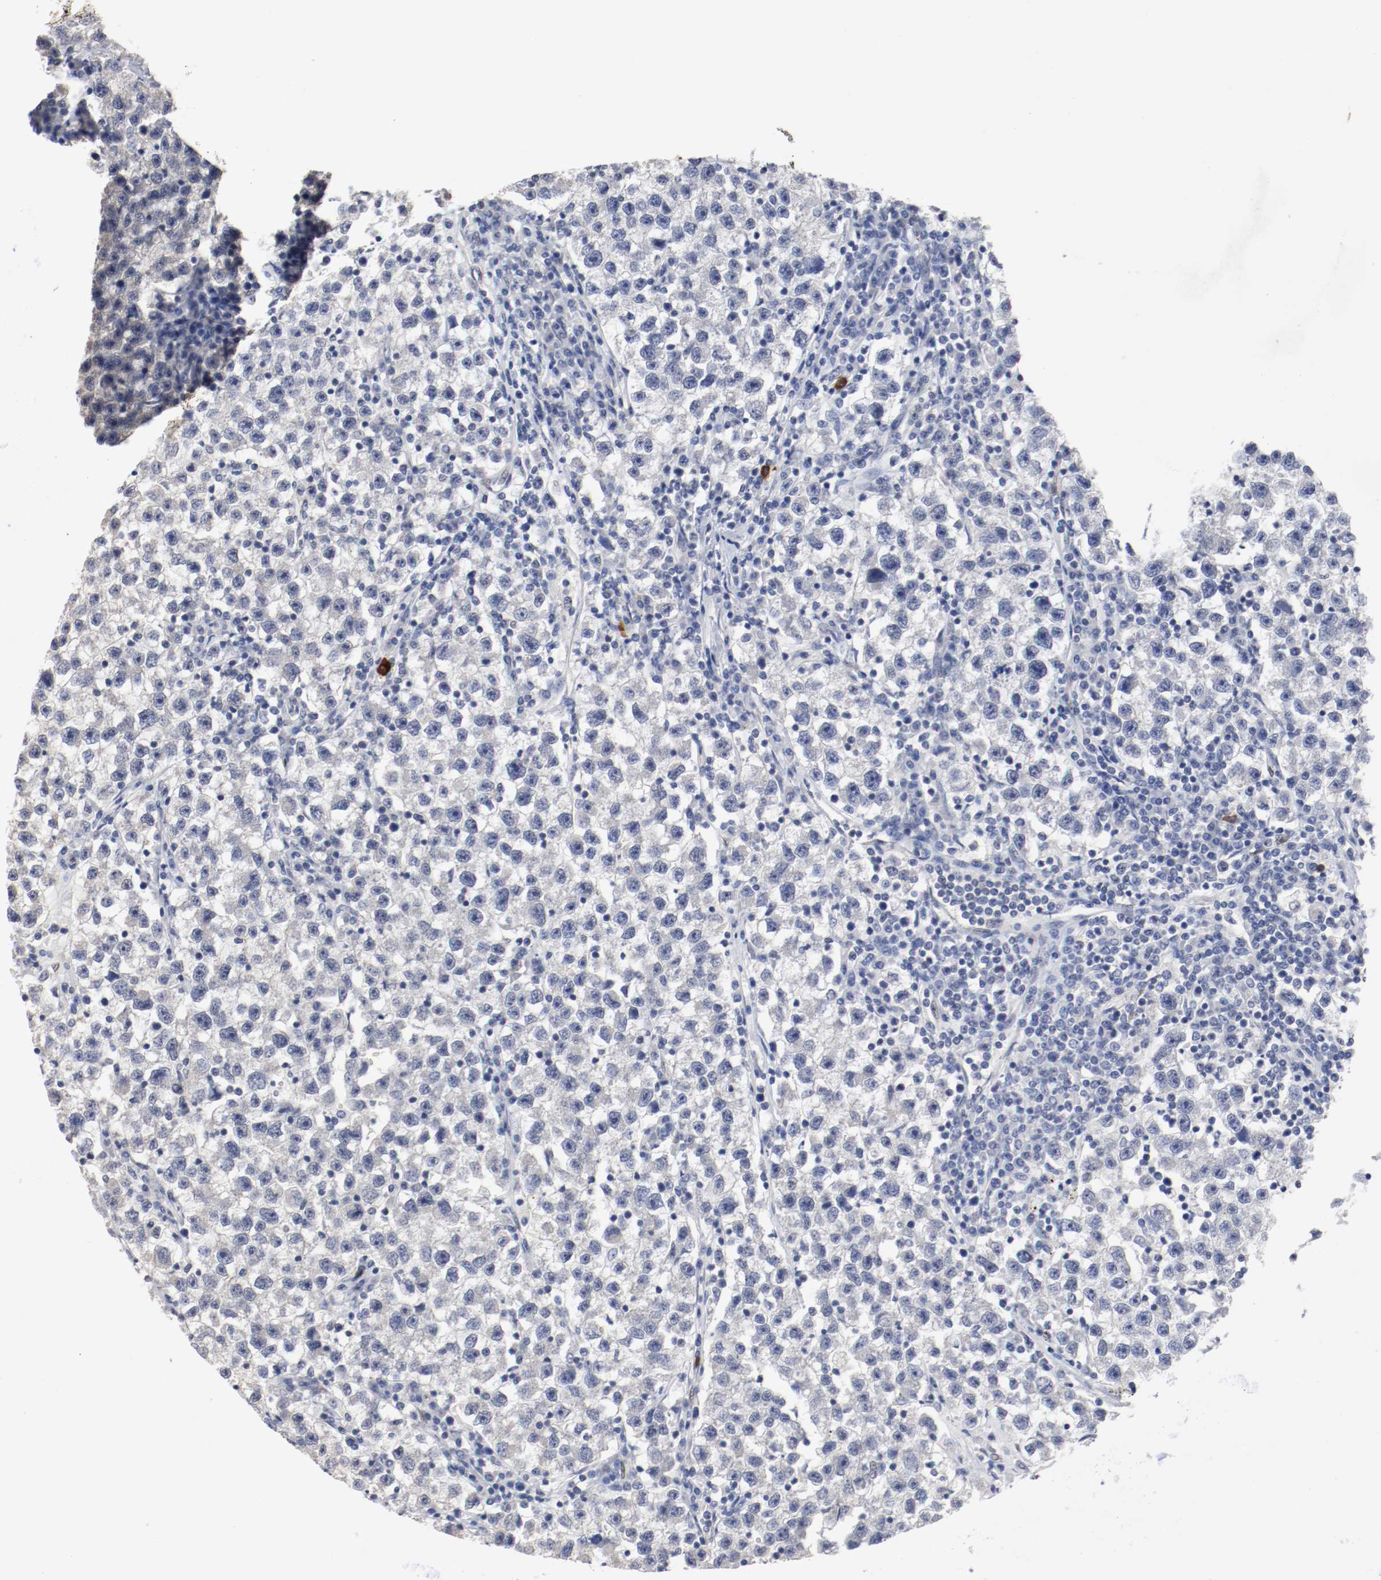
{"staining": {"intensity": "negative", "quantity": "none", "location": "none"}, "tissue": "testis cancer", "cell_type": "Tumor cells", "image_type": "cancer", "snomed": [{"axis": "morphology", "description": "Seminoma, NOS"}, {"axis": "topography", "description": "Testis"}], "caption": "IHC micrograph of neoplastic tissue: human testis cancer stained with DAB displays no significant protein staining in tumor cells.", "gene": "FOSL2", "patient": {"sex": "male", "age": 22}}